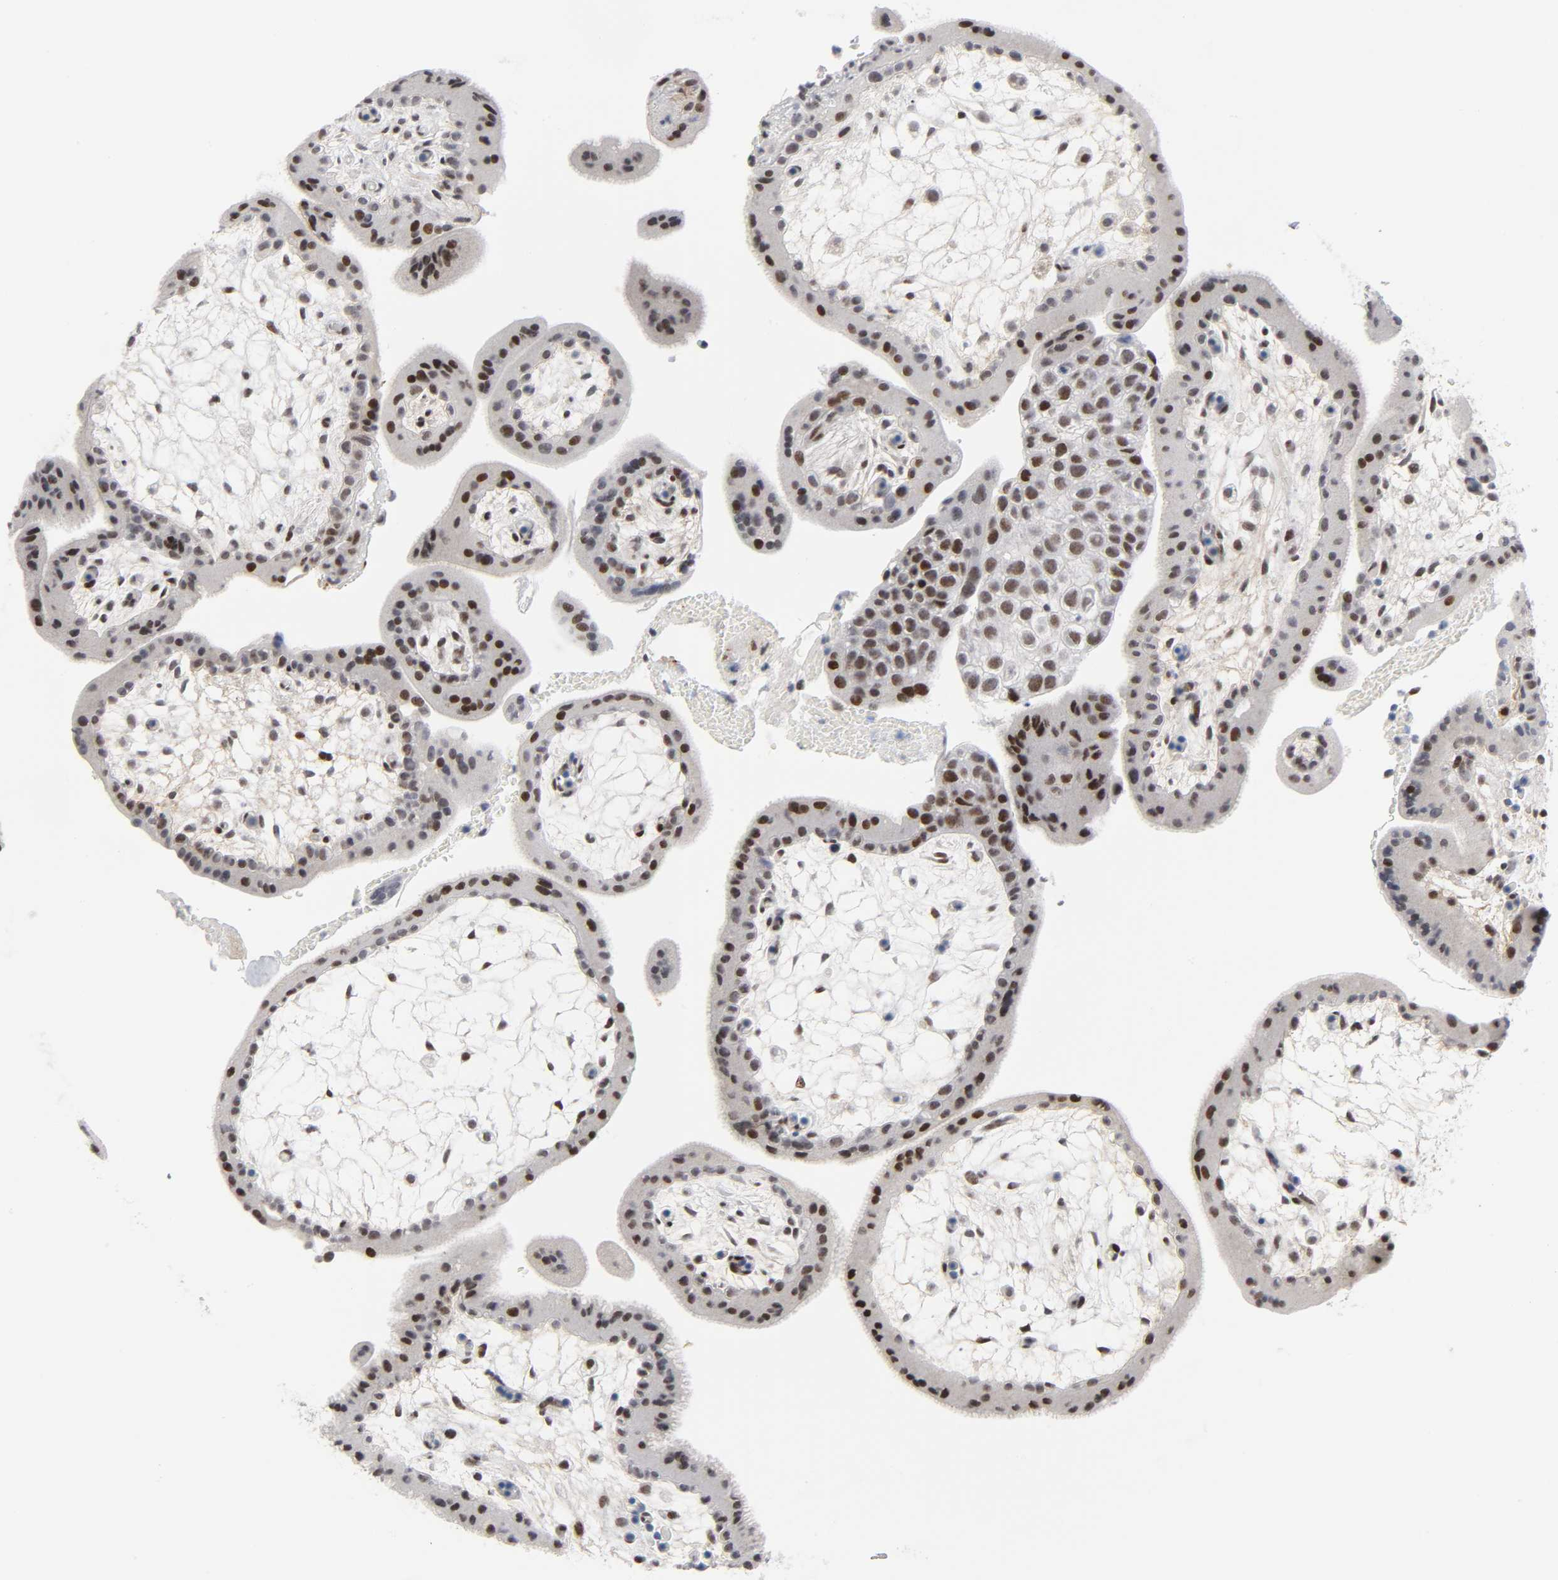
{"staining": {"intensity": "moderate", "quantity": ">75%", "location": "nuclear"}, "tissue": "placenta", "cell_type": "Decidual cells", "image_type": "normal", "snomed": [{"axis": "morphology", "description": "Normal tissue, NOS"}, {"axis": "topography", "description": "Placenta"}], "caption": "Immunohistochemical staining of normal human placenta reveals >75% levels of moderate nuclear protein expression in approximately >75% of decidual cells.", "gene": "DIDO1", "patient": {"sex": "female", "age": 35}}